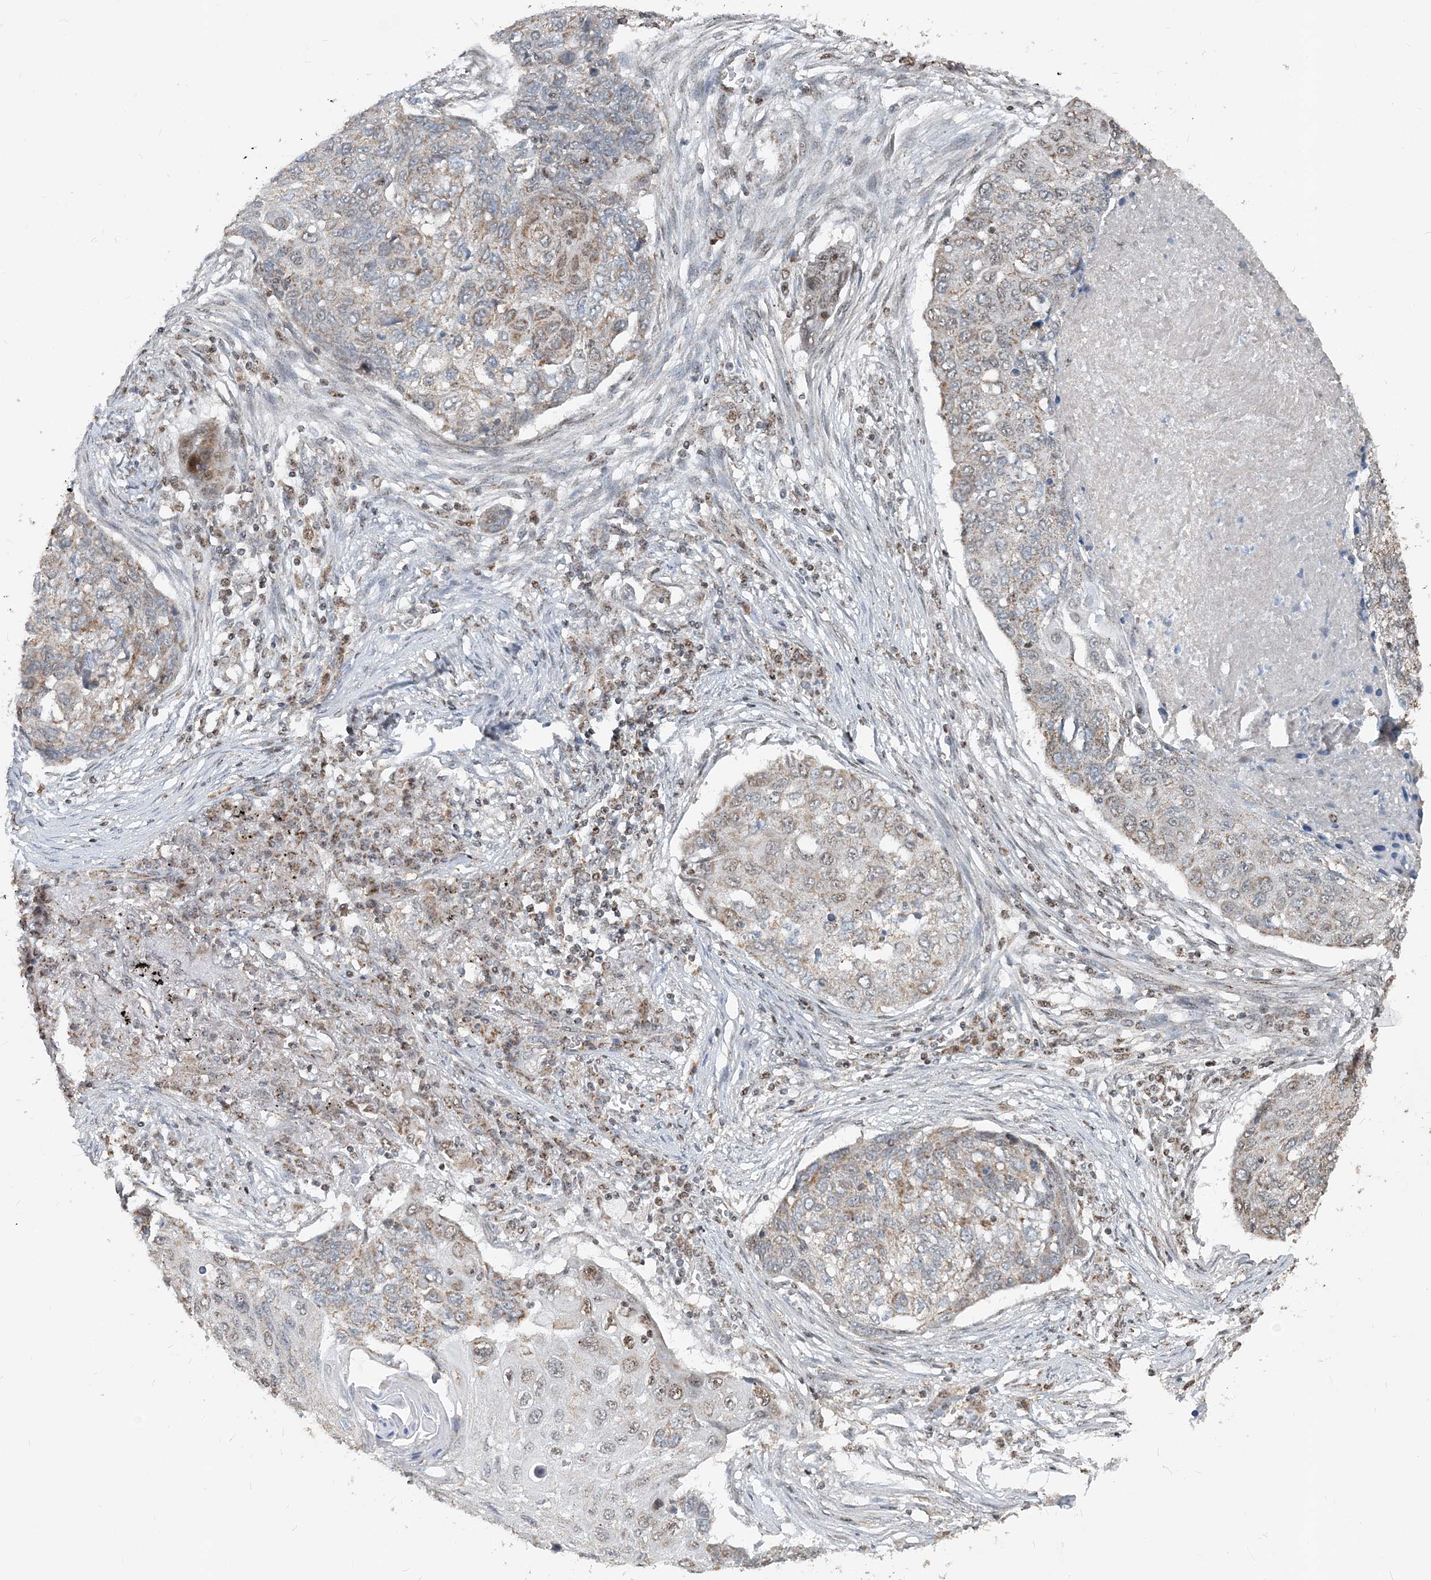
{"staining": {"intensity": "moderate", "quantity": "25%-75%", "location": "cytoplasmic/membranous,nuclear"}, "tissue": "lung cancer", "cell_type": "Tumor cells", "image_type": "cancer", "snomed": [{"axis": "morphology", "description": "Squamous cell carcinoma, NOS"}, {"axis": "topography", "description": "Lung"}], "caption": "Immunohistochemical staining of human lung cancer displays medium levels of moderate cytoplasmic/membranous and nuclear protein expression in approximately 25%-75% of tumor cells.", "gene": "SUCLG1", "patient": {"sex": "female", "age": 63}}